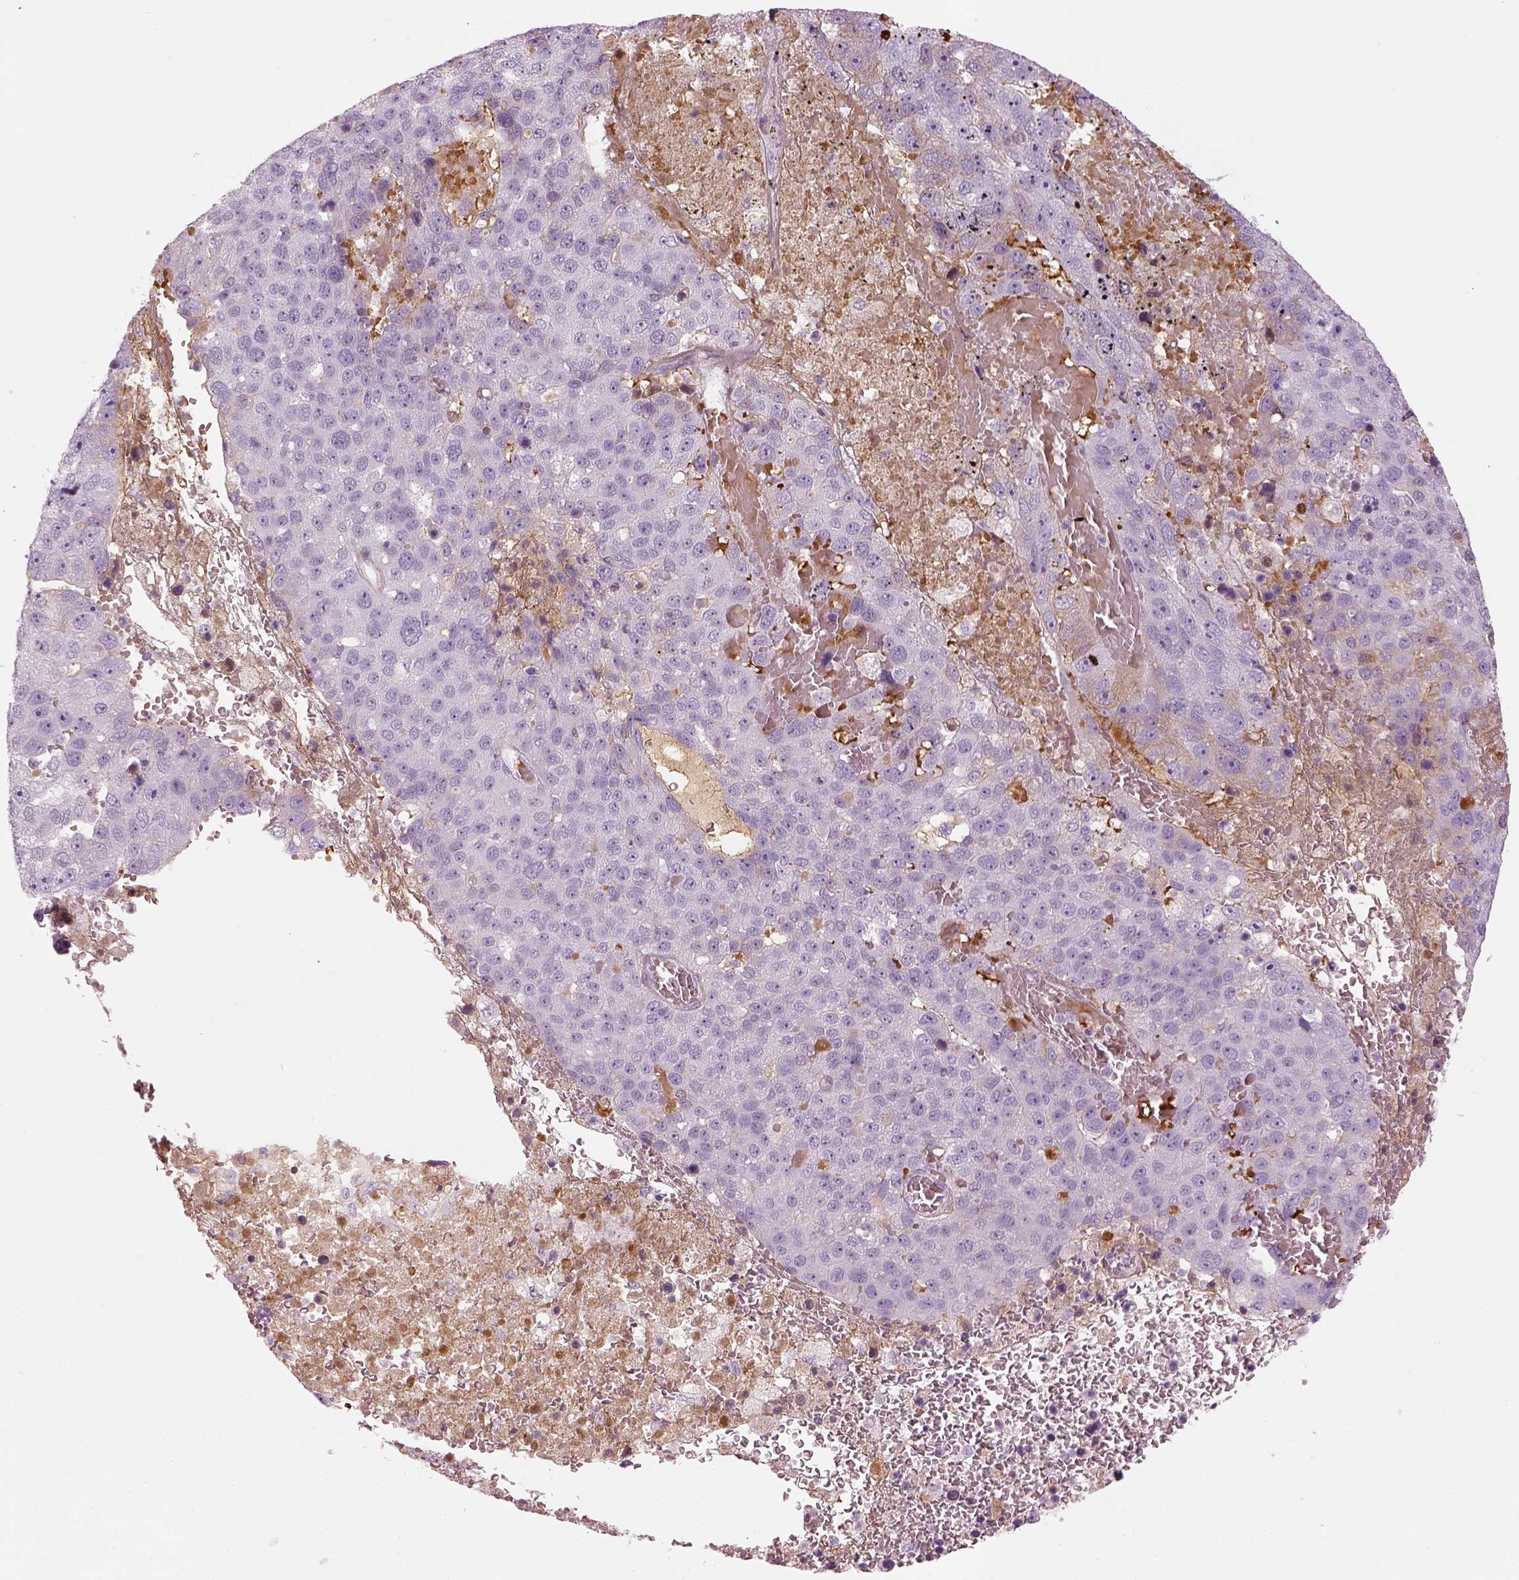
{"staining": {"intensity": "negative", "quantity": "none", "location": "none"}, "tissue": "pancreatic cancer", "cell_type": "Tumor cells", "image_type": "cancer", "snomed": [{"axis": "morphology", "description": "Adenocarcinoma, NOS"}, {"axis": "topography", "description": "Pancreas"}], "caption": "Tumor cells show no significant staining in adenocarcinoma (pancreatic).", "gene": "PABPC1L2B", "patient": {"sex": "female", "age": 61}}